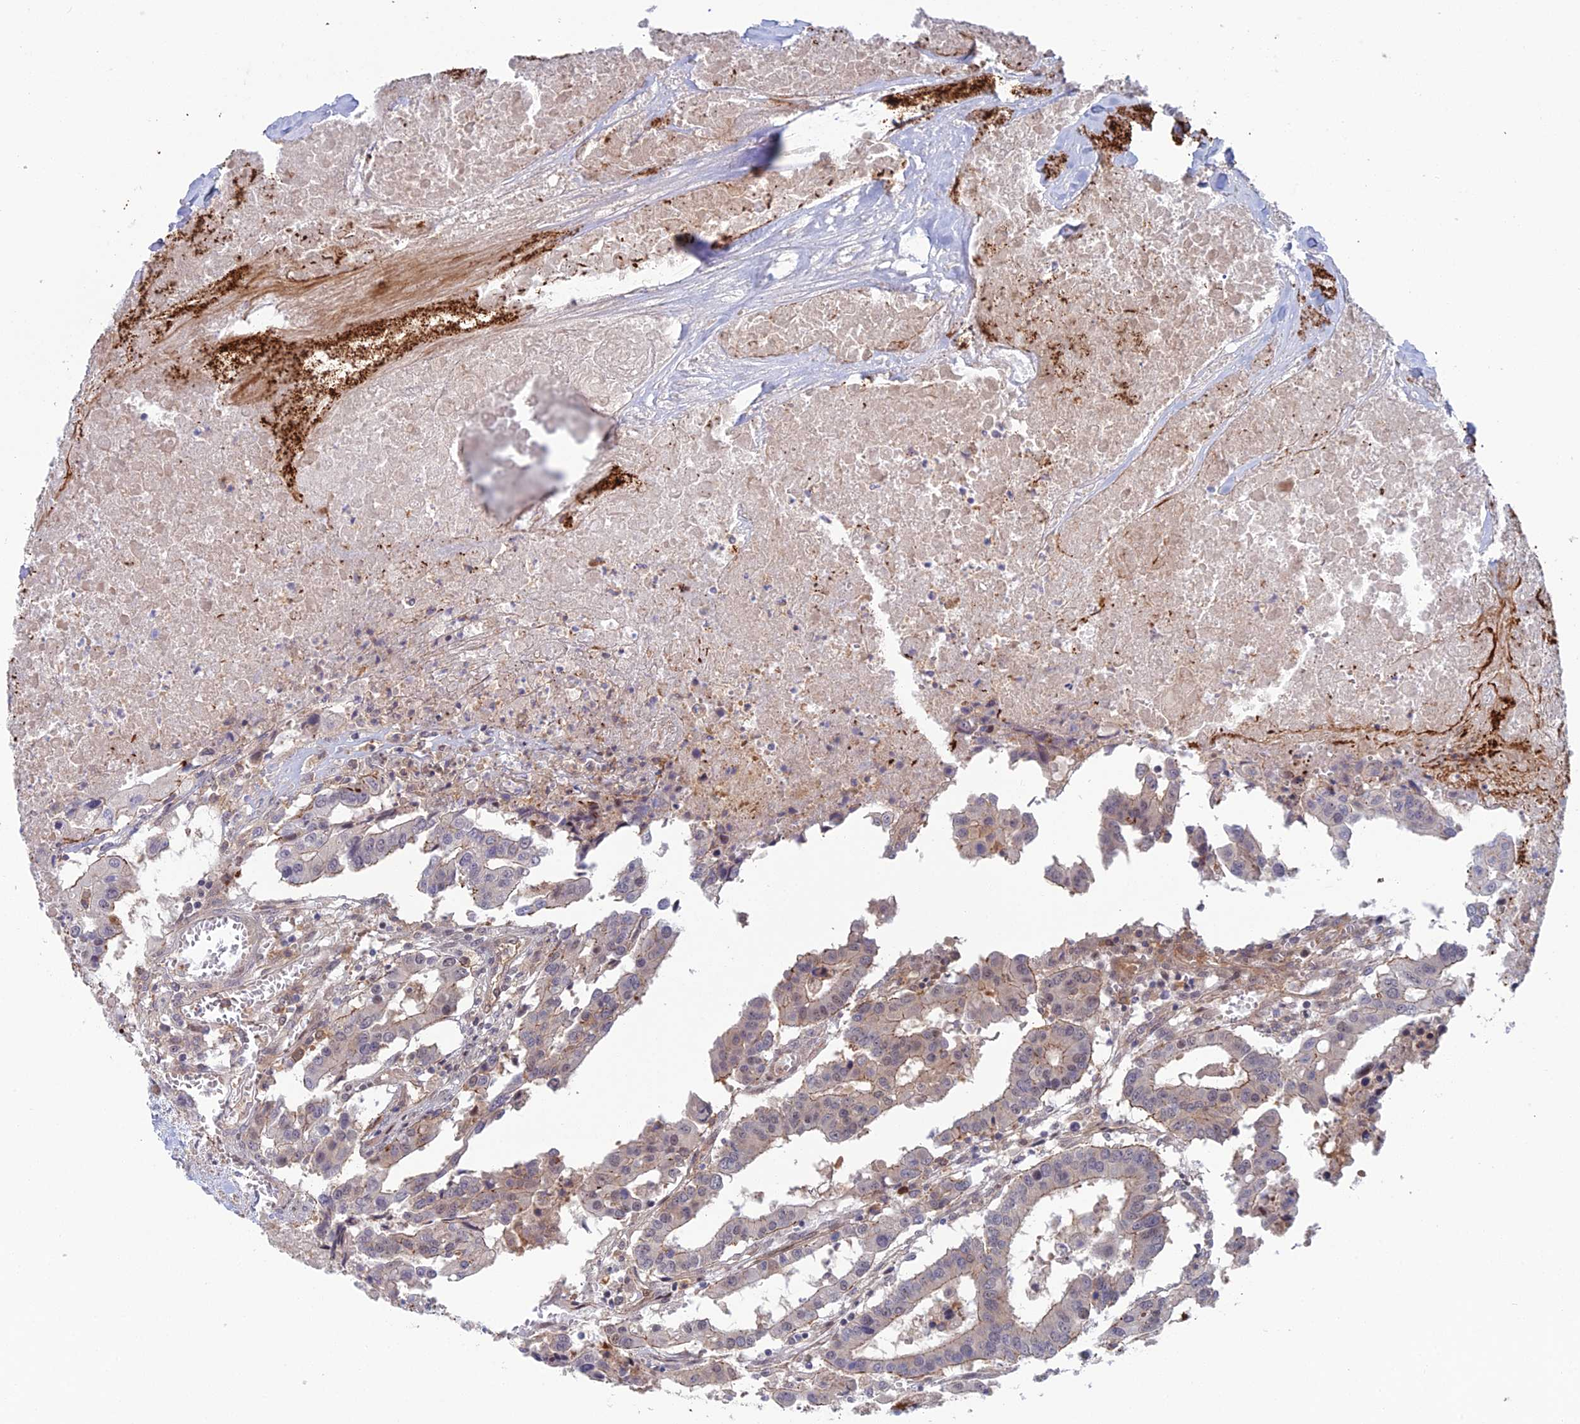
{"staining": {"intensity": "weak", "quantity": "25%-75%", "location": "cytoplasmic/membranous"}, "tissue": "colorectal cancer", "cell_type": "Tumor cells", "image_type": "cancer", "snomed": [{"axis": "morphology", "description": "Adenocarcinoma, NOS"}, {"axis": "topography", "description": "Colon"}], "caption": "A high-resolution histopathology image shows IHC staining of colorectal cancer (adenocarcinoma), which exhibits weak cytoplasmic/membranous expression in about 25%-75% of tumor cells.", "gene": "ABHD1", "patient": {"sex": "male", "age": 77}}